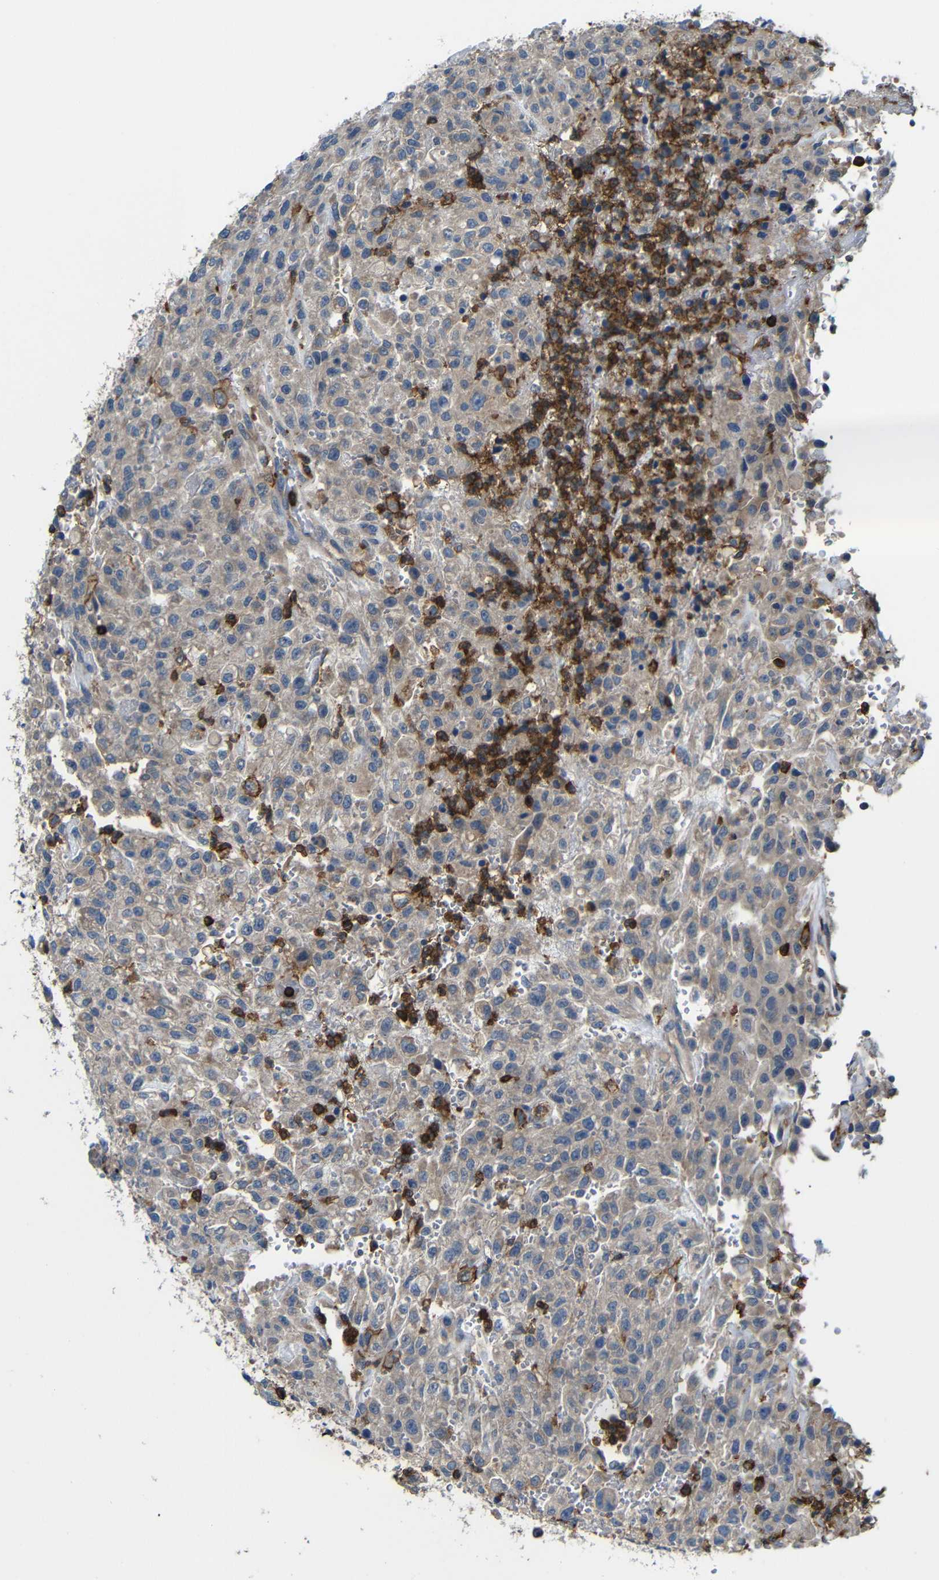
{"staining": {"intensity": "weak", "quantity": ">75%", "location": "cytoplasmic/membranous"}, "tissue": "urothelial cancer", "cell_type": "Tumor cells", "image_type": "cancer", "snomed": [{"axis": "morphology", "description": "Urothelial carcinoma, High grade"}, {"axis": "topography", "description": "Urinary bladder"}], "caption": "Immunohistochemical staining of human high-grade urothelial carcinoma shows low levels of weak cytoplasmic/membranous expression in about >75% of tumor cells. Nuclei are stained in blue.", "gene": "P2RY12", "patient": {"sex": "male", "age": 46}}